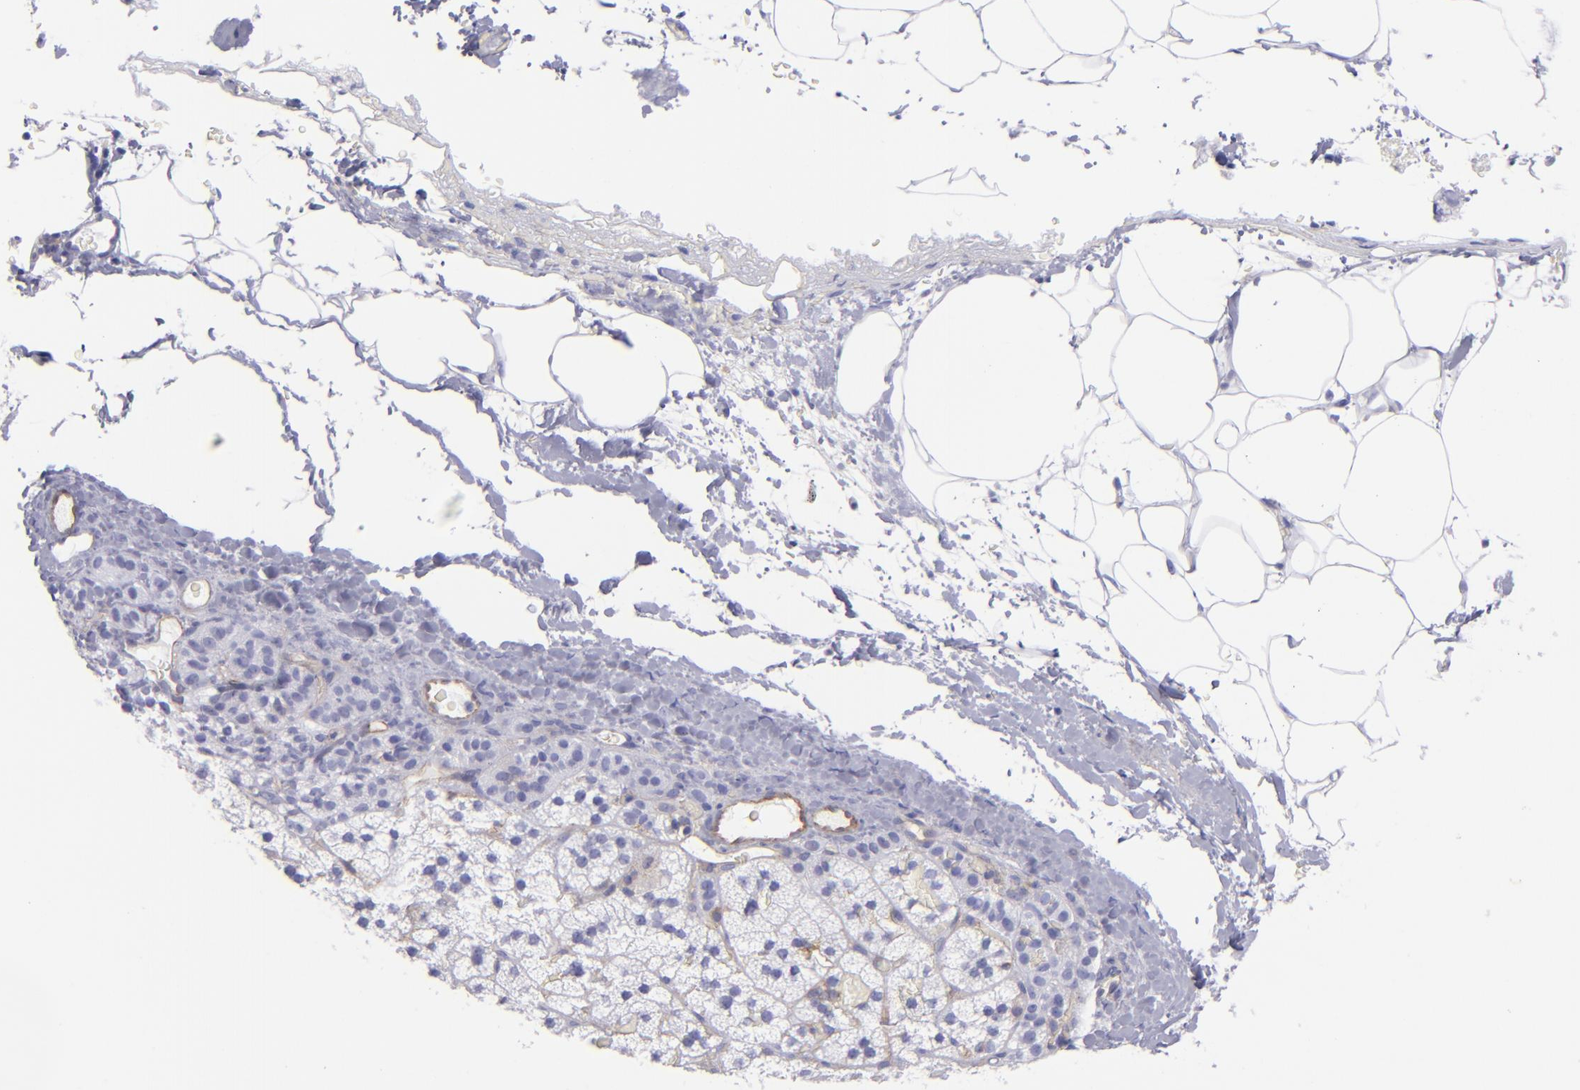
{"staining": {"intensity": "negative", "quantity": "none", "location": "none"}, "tissue": "adrenal gland", "cell_type": "Glandular cells", "image_type": "normal", "snomed": [{"axis": "morphology", "description": "Normal tissue, NOS"}, {"axis": "topography", "description": "Adrenal gland"}], "caption": "High power microscopy histopathology image of an immunohistochemistry (IHC) histopathology image of unremarkable adrenal gland, revealing no significant expression in glandular cells. (DAB IHC with hematoxylin counter stain).", "gene": "ENTPD1", "patient": {"sex": "male", "age": 35}}